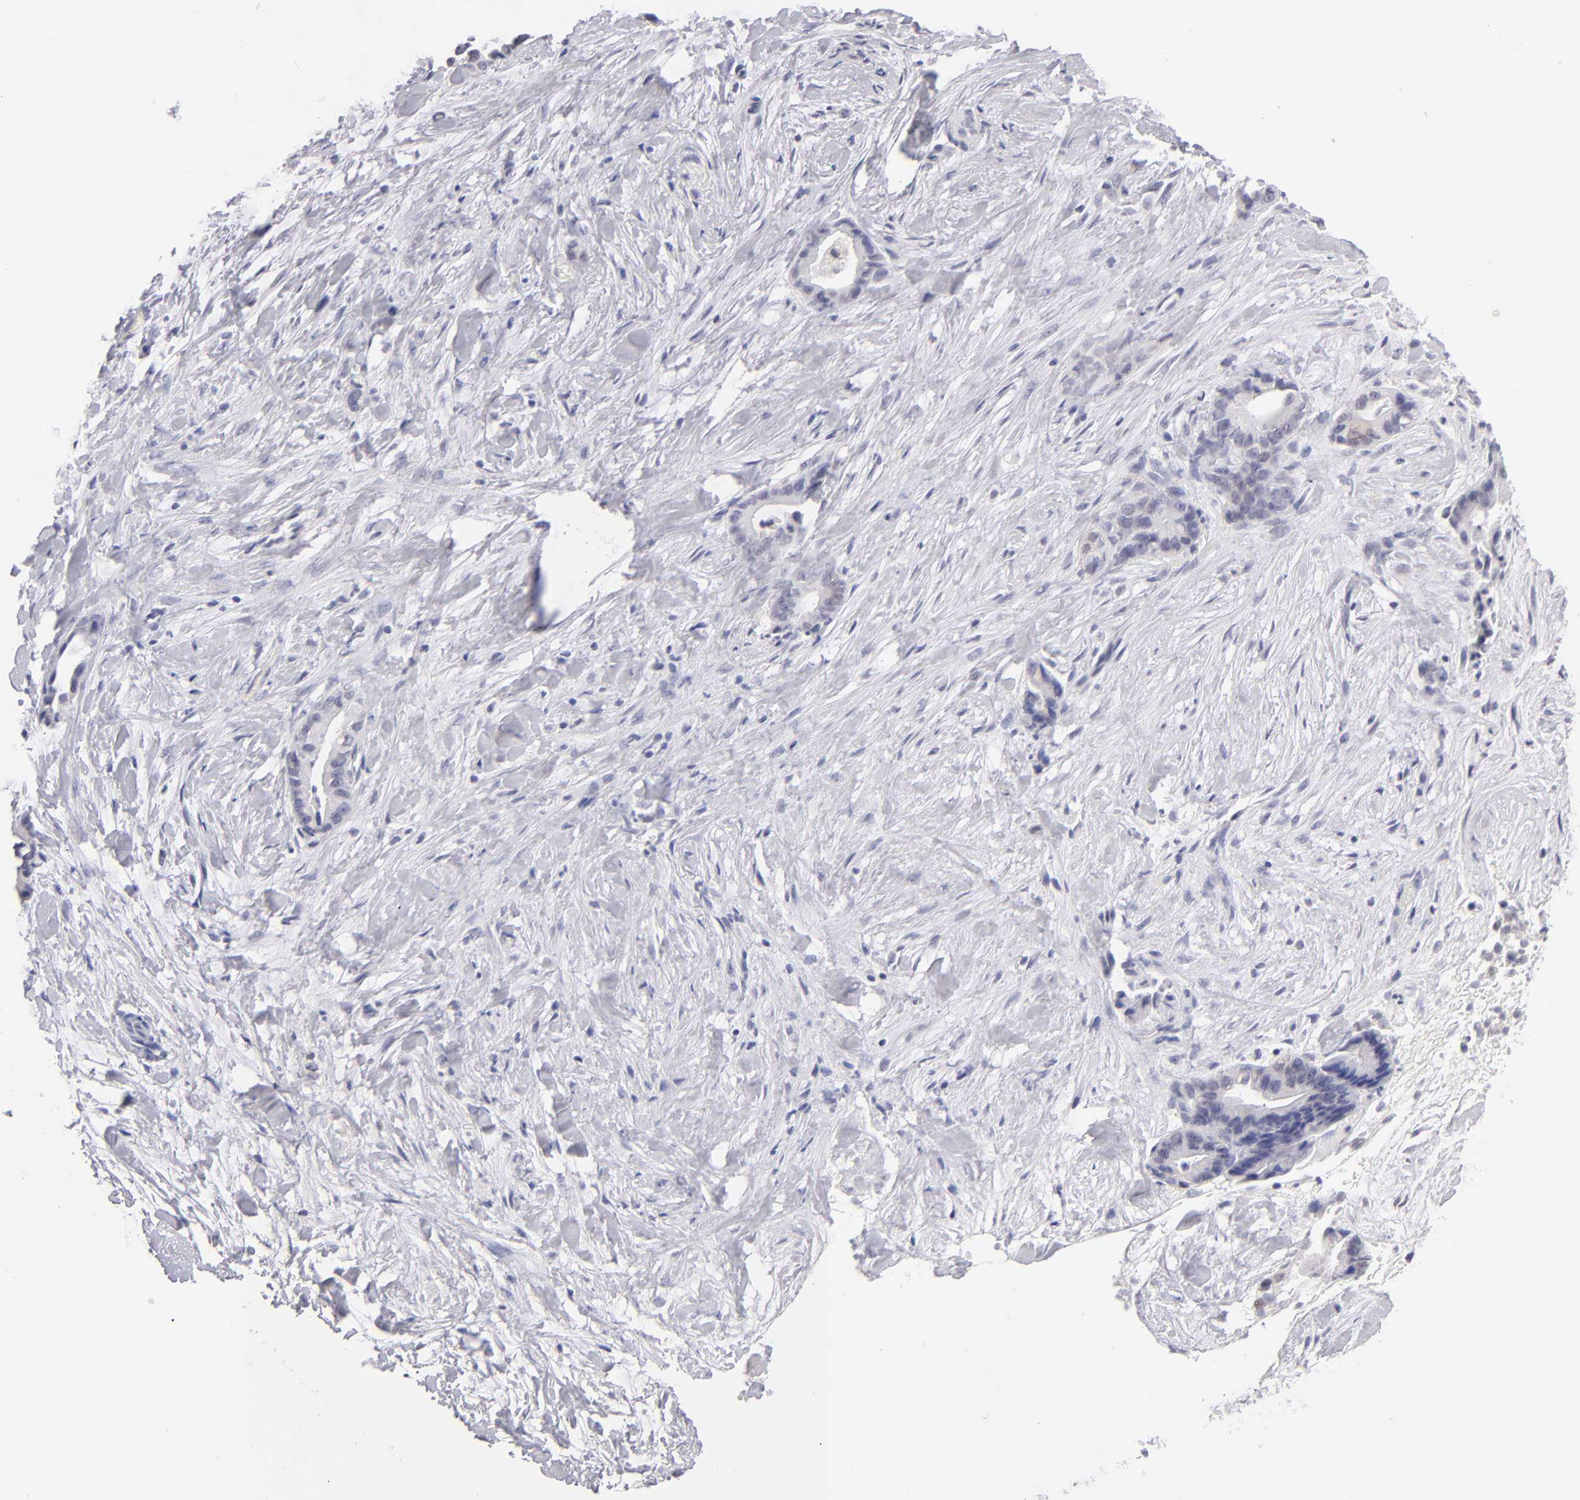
{"staining": {"intensity": "negative", "quantity": "none", "location": "none"}, "tissue": "liver cancer", "cell_type": "Tumor cells", "image_type": "cancer", "snomed": [{"axis": "morphology", "description": "Cholangiocarcinoma"}, {"axis": "topography", "description": "Liver"}], "caption": "Image shows no significant protein expression in tumor cells of liver cholangiocarcinoma.", "gene": "TEX11", "patient": {"sex": "female", "age": 55}}